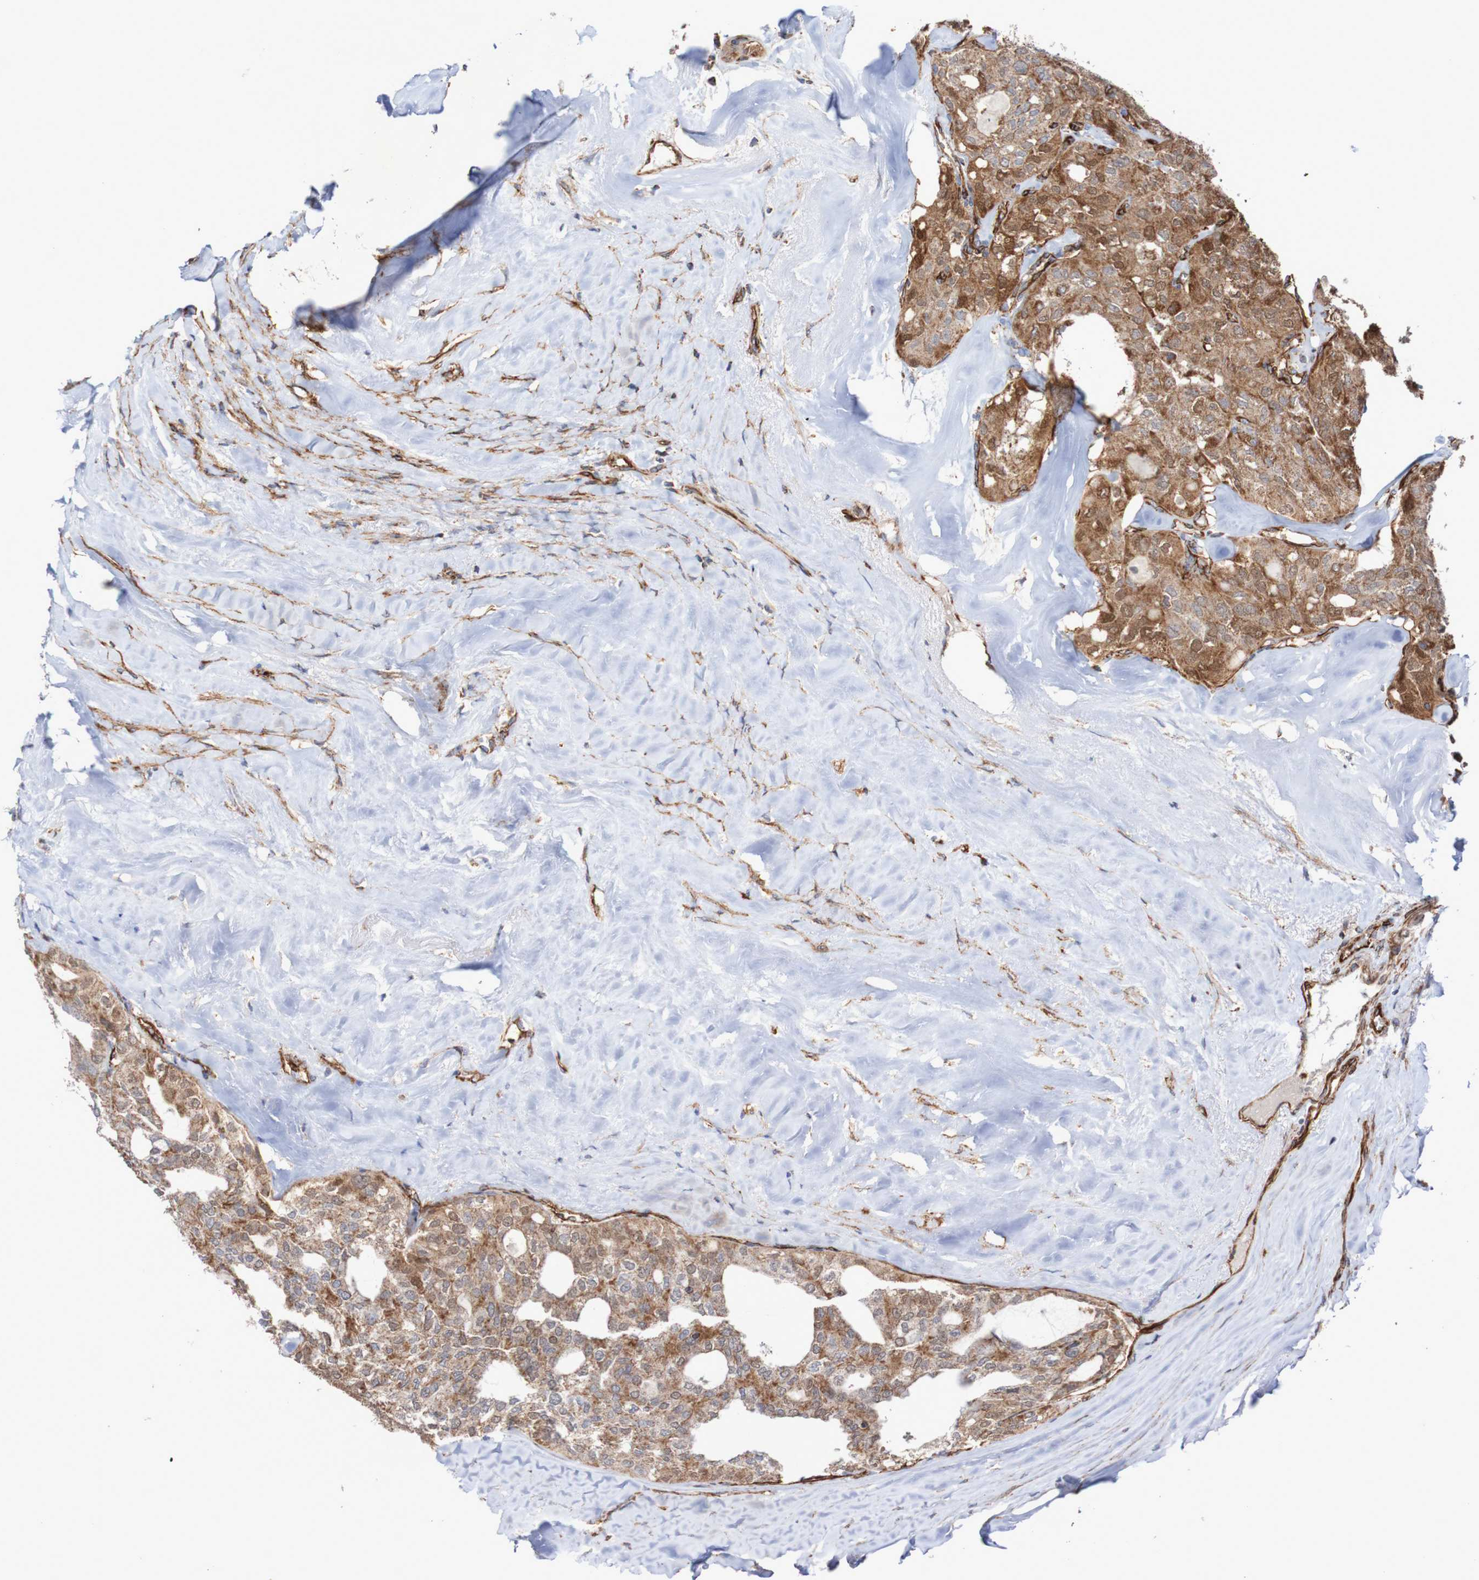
{"staining": {"intensity": "moderate", "quantity": ">75%", "location": "cytoplasmic/membranous"}, "tissue": "thyroid cancer", "cell_type": "Tumor cells", "image_type": "cancer", "snomed": [{"axis": "morphology", "description": "Follicular adenoma carcinoma, NOS"}, {"axis": "topography", "description": "Thyroid gland"}], "caption": "Tumor cells exhibit medium levels of moderate cytoplasmic/membranous staining in approximately >75% of cells in follicular adenoma carcinoma (thyroid).", "gene": "MMEL1", "patient": {"sex": "male", "age": 75}}